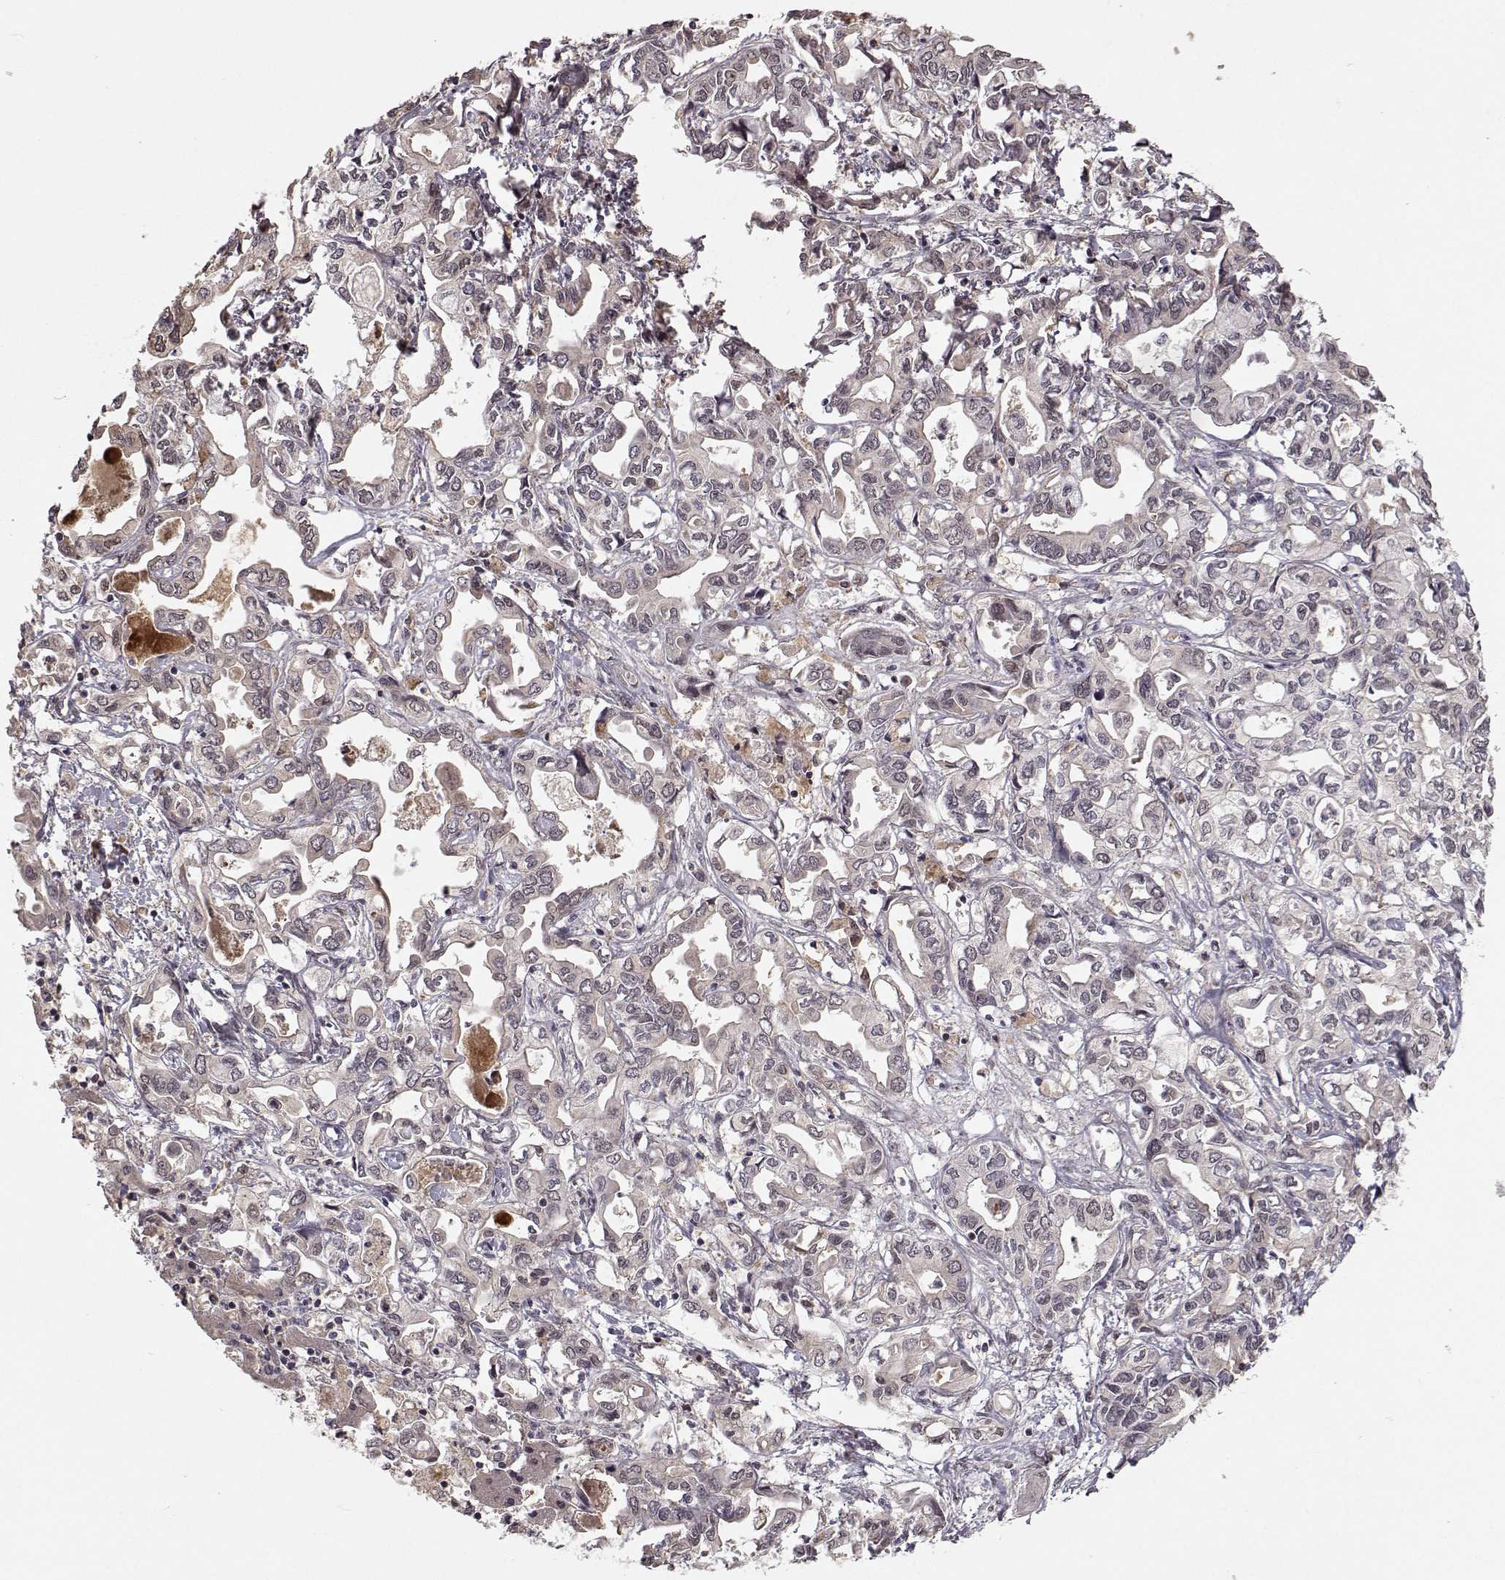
{"staining": {"intensity": "negative", "quantity": "none", "location": "none"}, "tissue": "liver cancer", "cell_type": "Tumor cells", "image_type": "cancer", "snomed": [{"axis": "morphology", "description": "Cholangiocarcinoma"}, {"axis": "topography", "description": "Liver"}], "caption": "Immunohistochemical staining of liver cholangiocarcinoma displays no significant expression in tumor cells.", "gene": "PLEKHG3", "patient": {"sex": "female", "age": 64}}